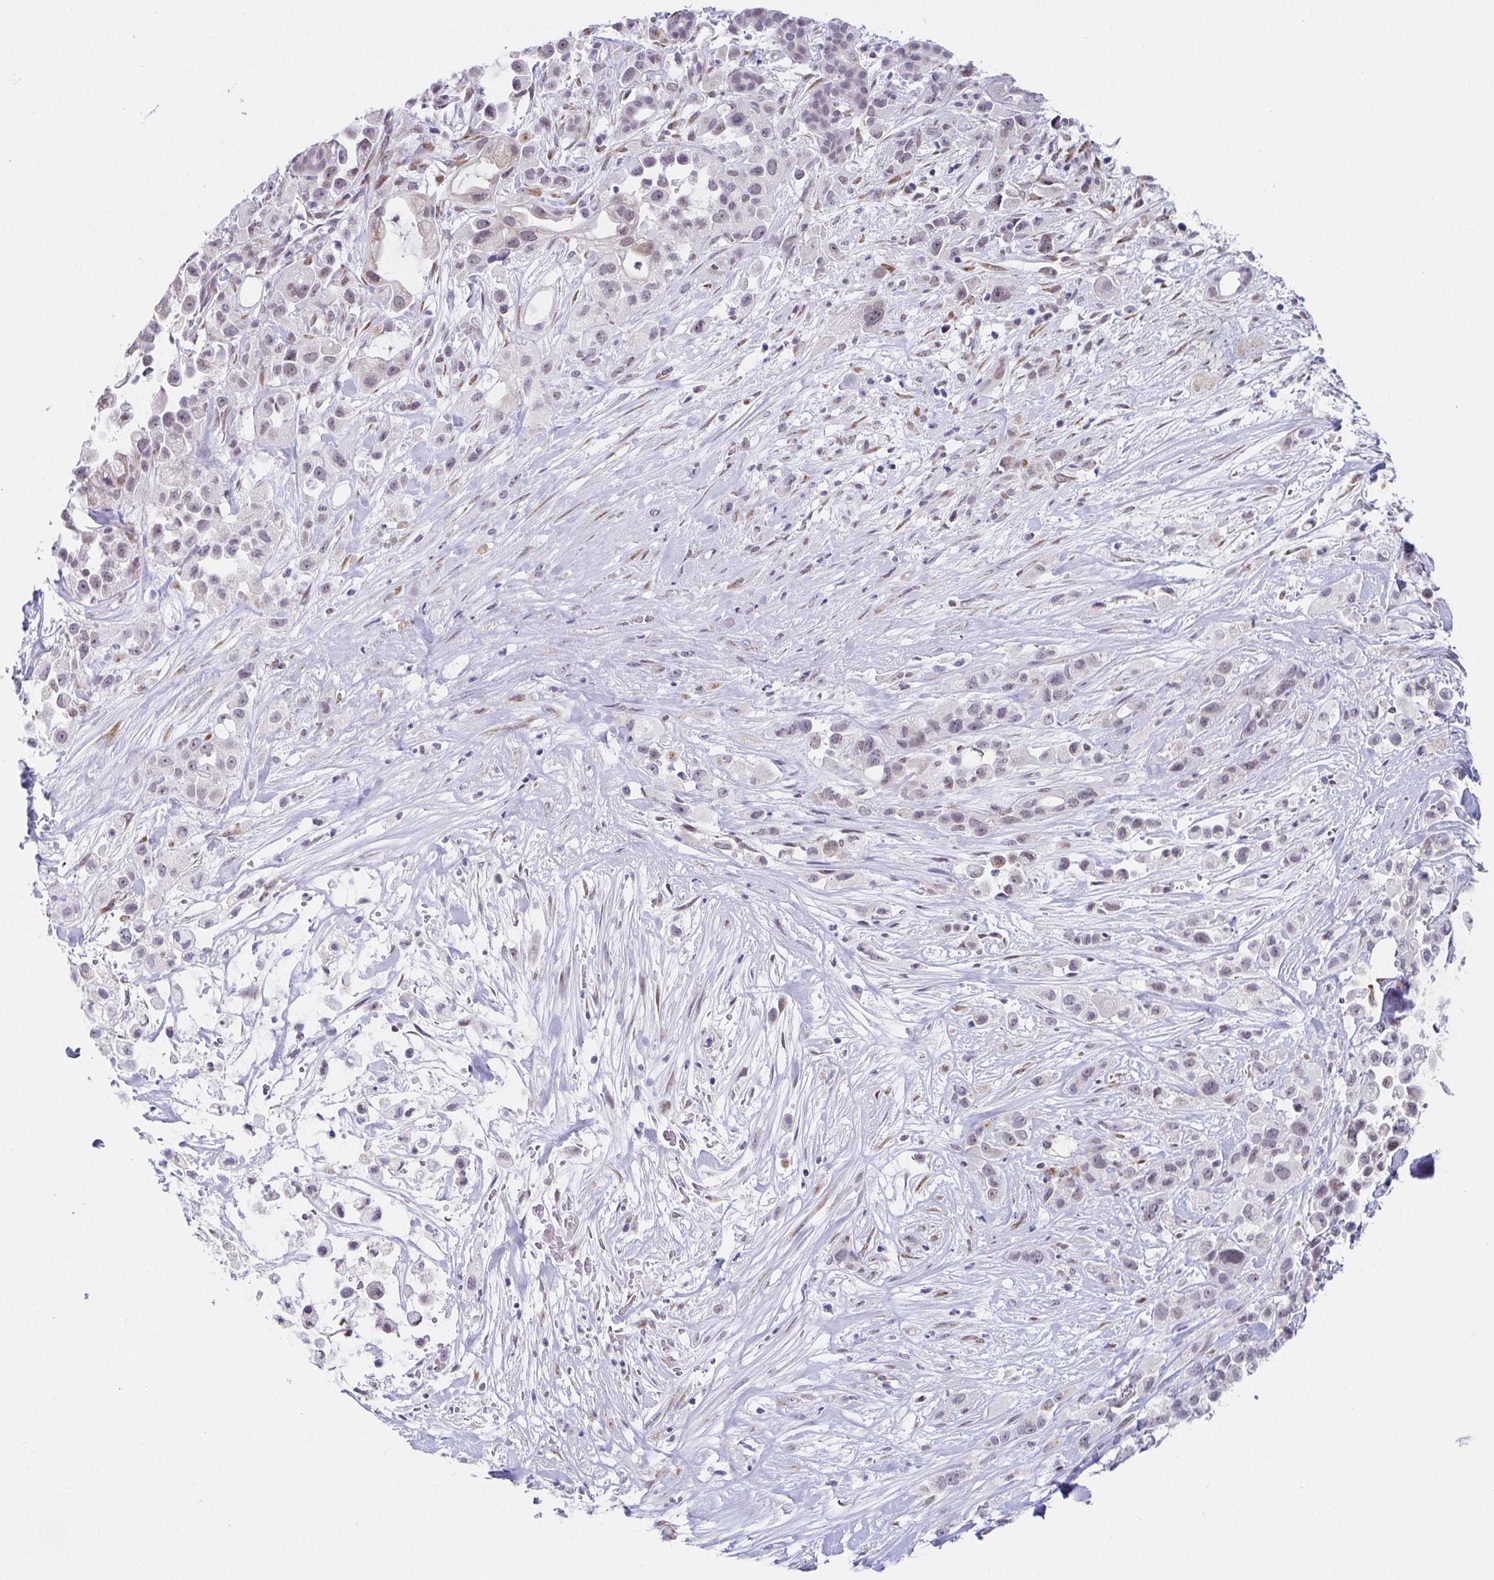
{"staining": {"intensity": "weak", "quantity": "25%-75%", "location": "nuclear"}, "tissue": "pancreatic cancer", "cell_type": "Tumor cells", "image_type": "cancer", "snomed": [{"axis": "morphology", "description": "Adenocarcinoma, NOS"}, {"axis": "topography", "description": "Pancreas"}], "caption": "A brown stain highlights weak nuclear positivity of a protein in human pancreatic cancer (adenocarcinoma) tumor cells.", "gene": "WDR72", "patient": {"sex": "male", "age": 44}}